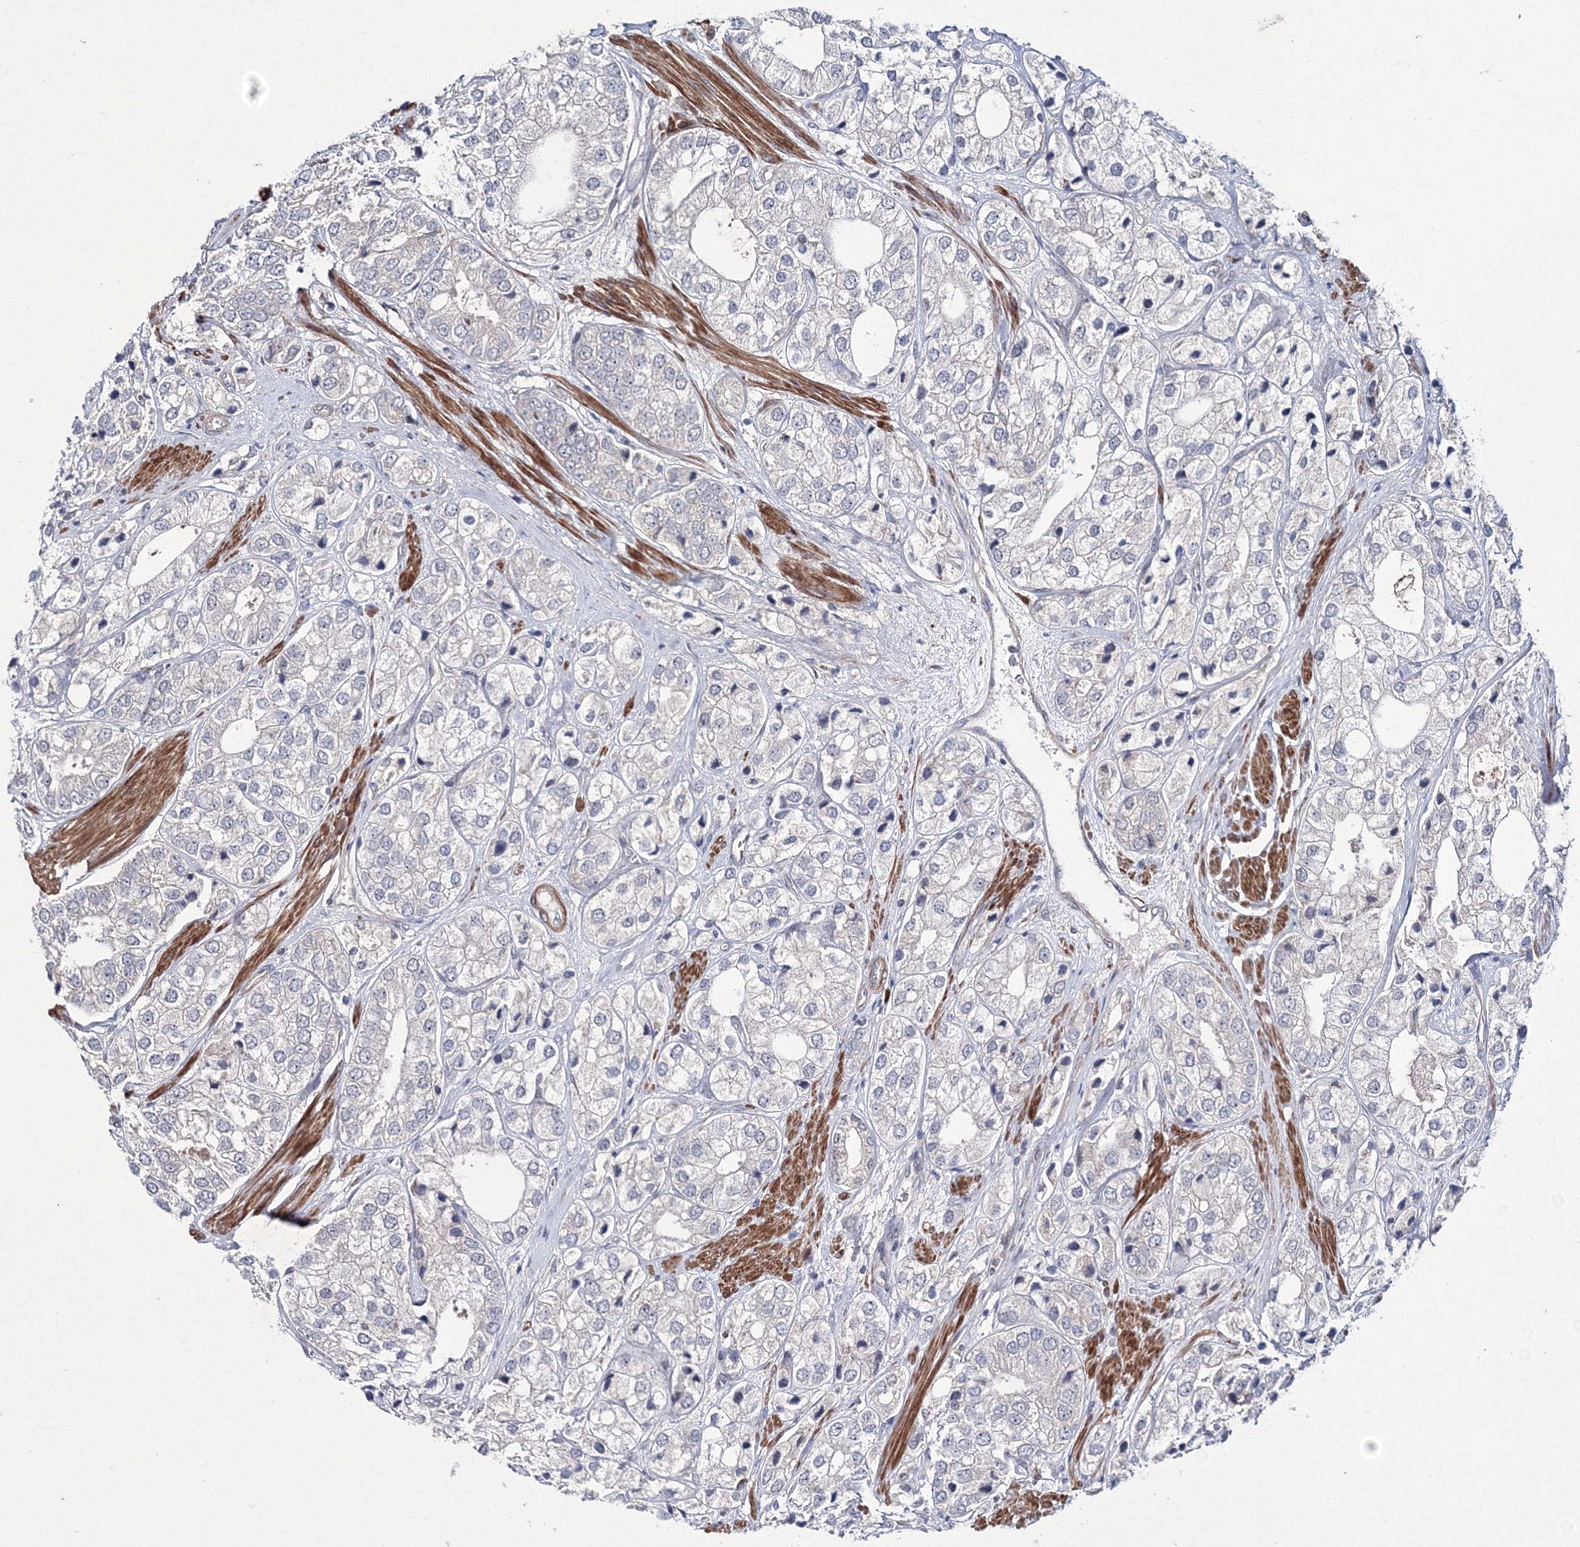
{"staining": {"intensity": "negative", "quantity": "none", "location": "none"}, "tissue": "prostate cancer", "cell_type": "Tumor cells", "image_type": "cancer", "snomed": [{"axis": "morphology", "description": "Adenocarcinoma, High grade"}, {"axis": "topography", "description": "Prostate"}], "caption": "DAB immunohistochemical staining of prostate high-grade adenocarcinoma displays no significant positivity in tumor cells.", "gene": "PPP2R2B", "patient": {"sex": "male", "age": 50}}